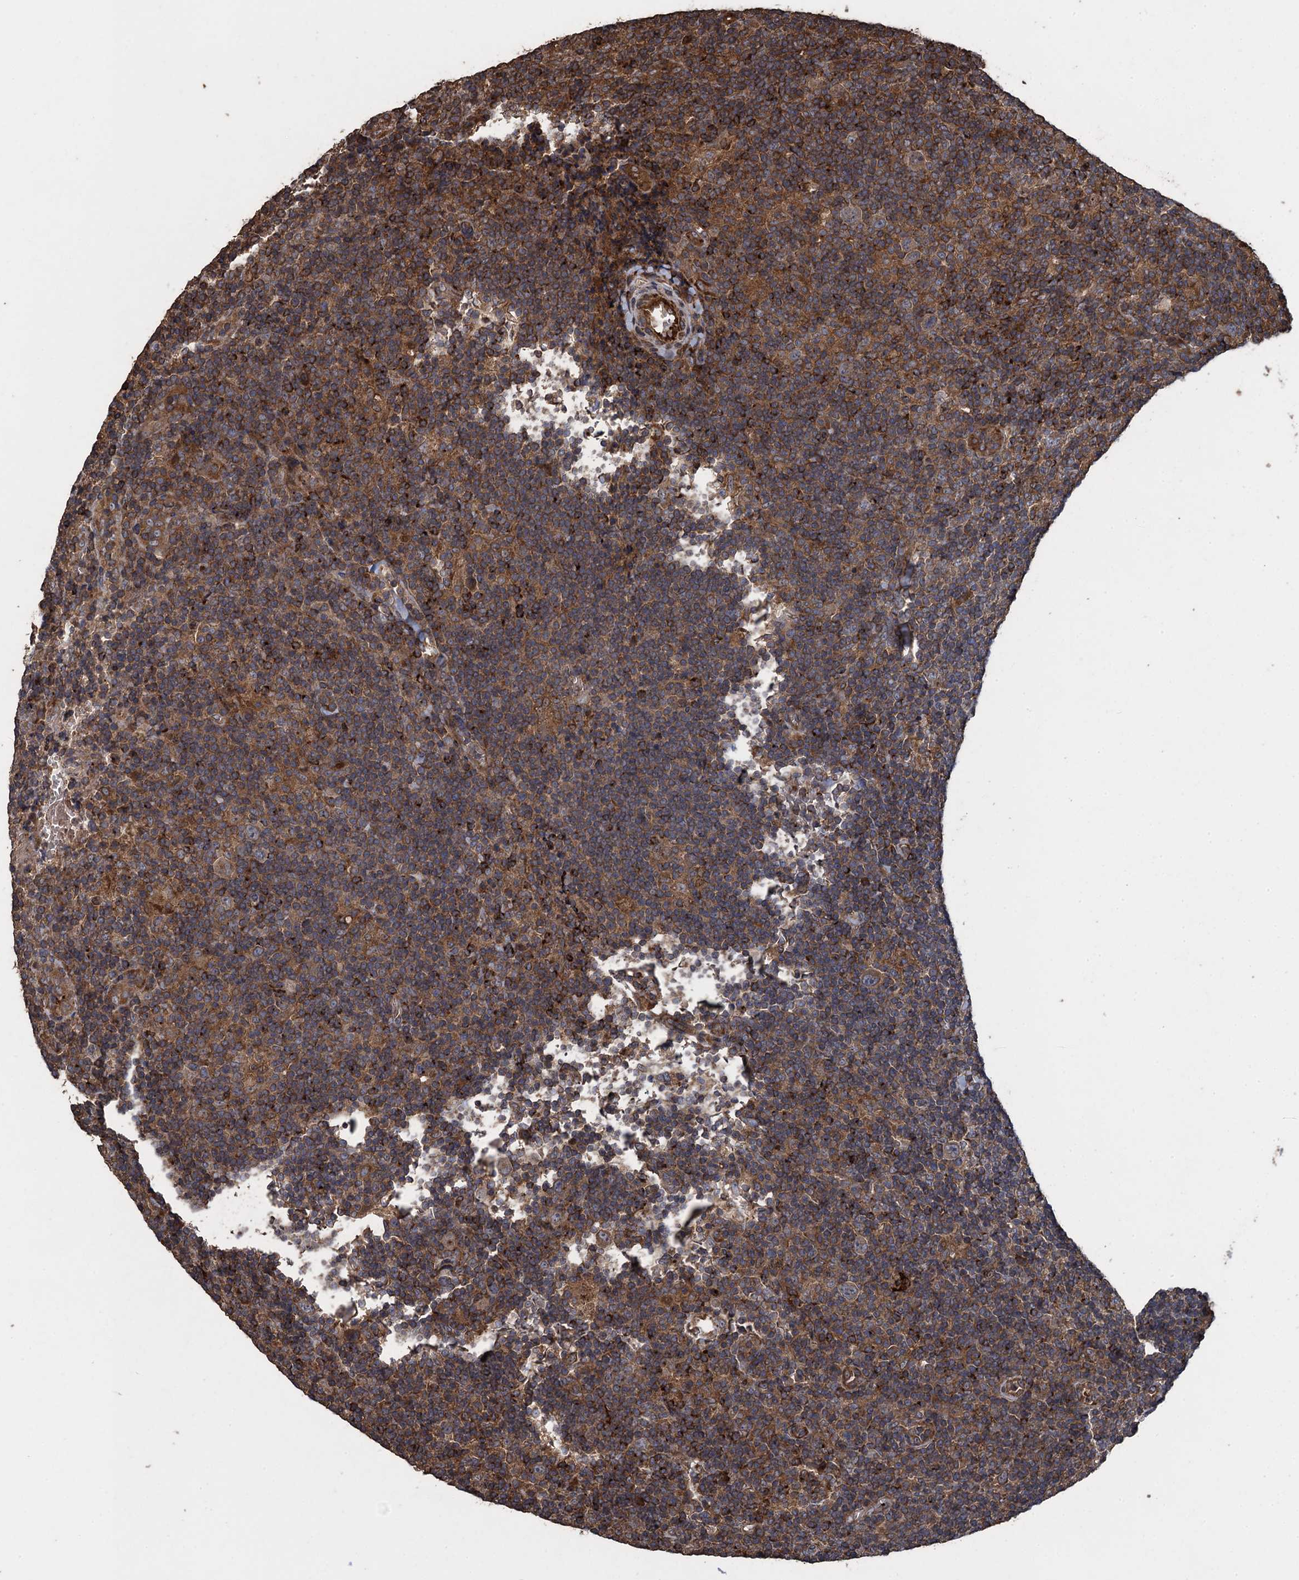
{"staining": {"intensity": "weak", "quantity": ">75%", "location": "cytoplasmic/membranous"}, "tissue": "lymphoma", "cell_type": "Tumor cells", "image_type": "cancer", "snomed": [{"axis": "morphology", "description": "Hodgkin's disease, NOS"}, {"axis": "topography", "description": "Lymph node"}], "caption": "Hodgkin's disease stained with a protein marker demonstrates weak staining in tumor cells.", "gene": "TXNDC11", "patient": {"sex": "female", "age": 57}}